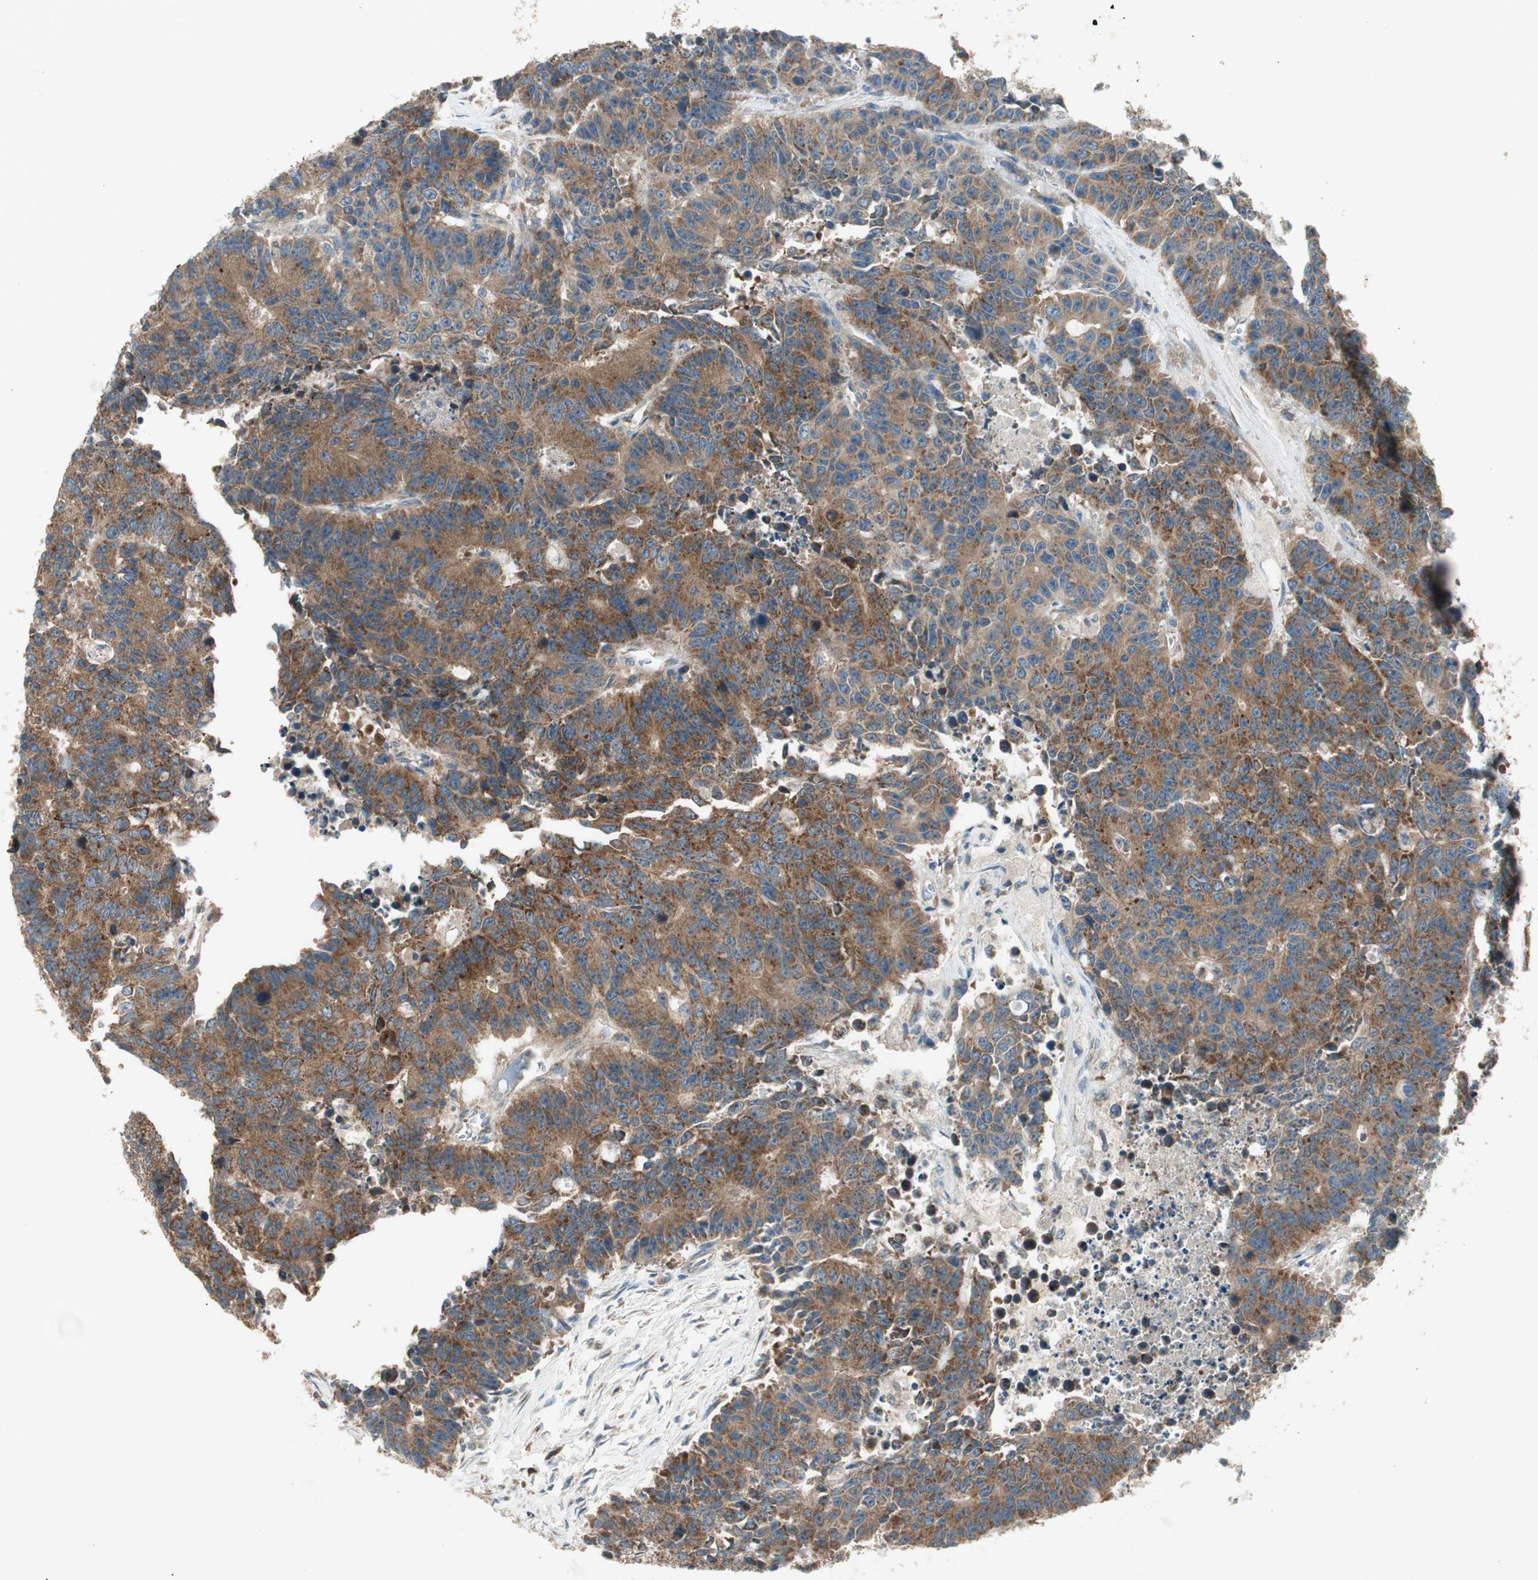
{"staining": {"intensity": "strong", "quantity": ">75%", "location": "cytoplasmic/membranous"}, "tissue": "colorectal cancer", "cell_type": "Tumor cells", "image_type": "cancer", "snomed": [{"axis": "morphology", "description": "Adenocarcinoma, NOS"}, {"axis": "topography", "description": "Colon"}], "caption": "Adenocarcinoma (colorectal) stained with immunohistochemistry reveals strong cytoplasmic/membranous positivity in approximately >75% of tumor cells.", "gene": "CHADL", "patient": {"sex": "female", "age": 86}}